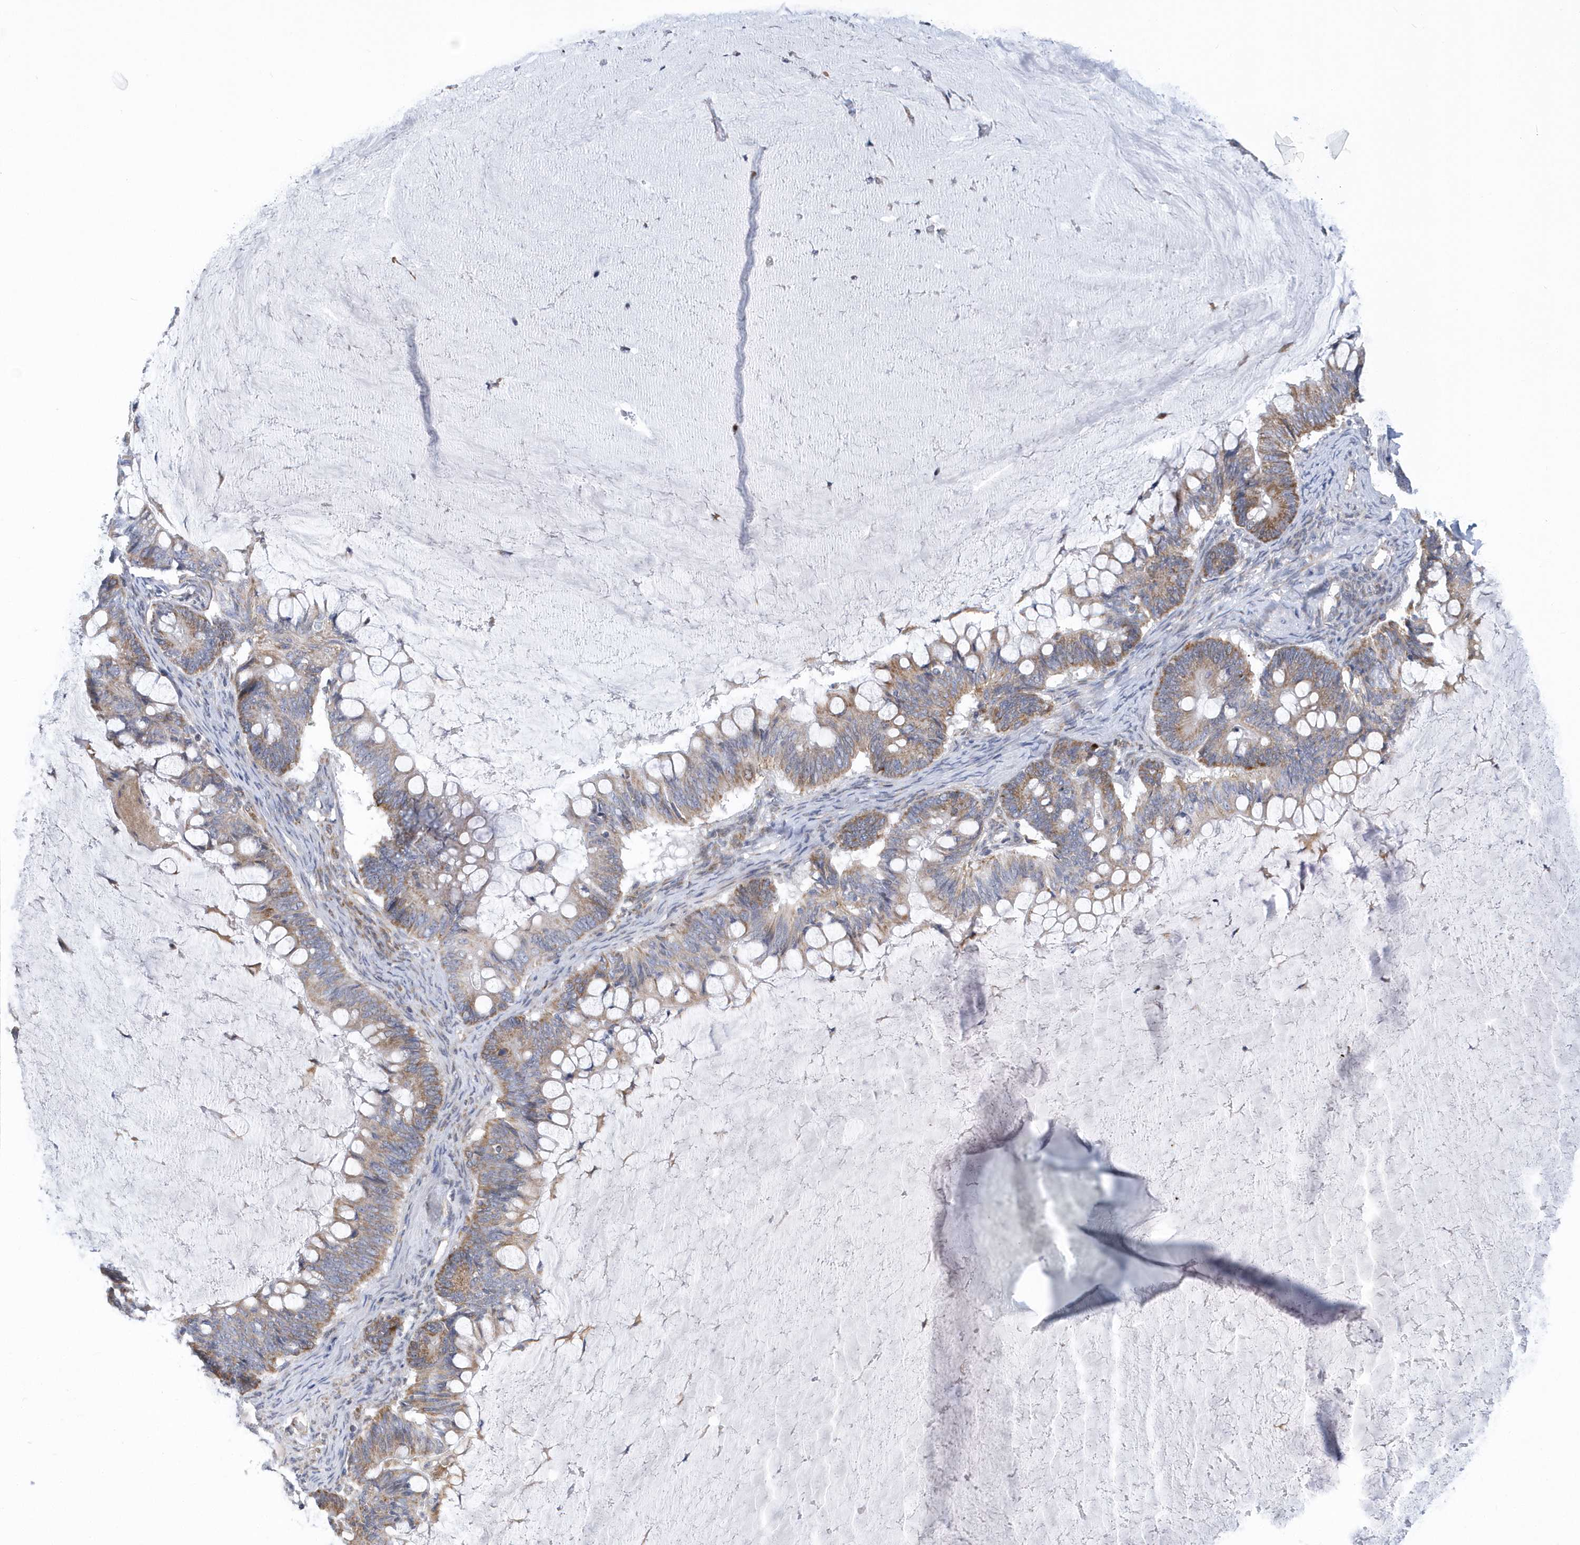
{"staining": {"intensity": "moderate", "quantity": "25%-75%", "location": "cytoplasmic/membranous"}, "tissue": "ovarian cancer", "cell_type": "Tumor cells", "image_type": "cancer", "snomed": [{"axis": "morphology", "description": "Cystadenocarcinoma, mucinous, NOS"}, {"axis": "topography", "description": "Ovary"}], "caption": "IHC (DAB) staining of ovarian cancer shows moderate cytoplasmic/membranous protein expression in about 25%-75% of tumor cells. The protein is shown in brown color, while the nuclei are stained blue.", "gene": "VWA5B2", "patient": {"sex": "female", "age": 61}}